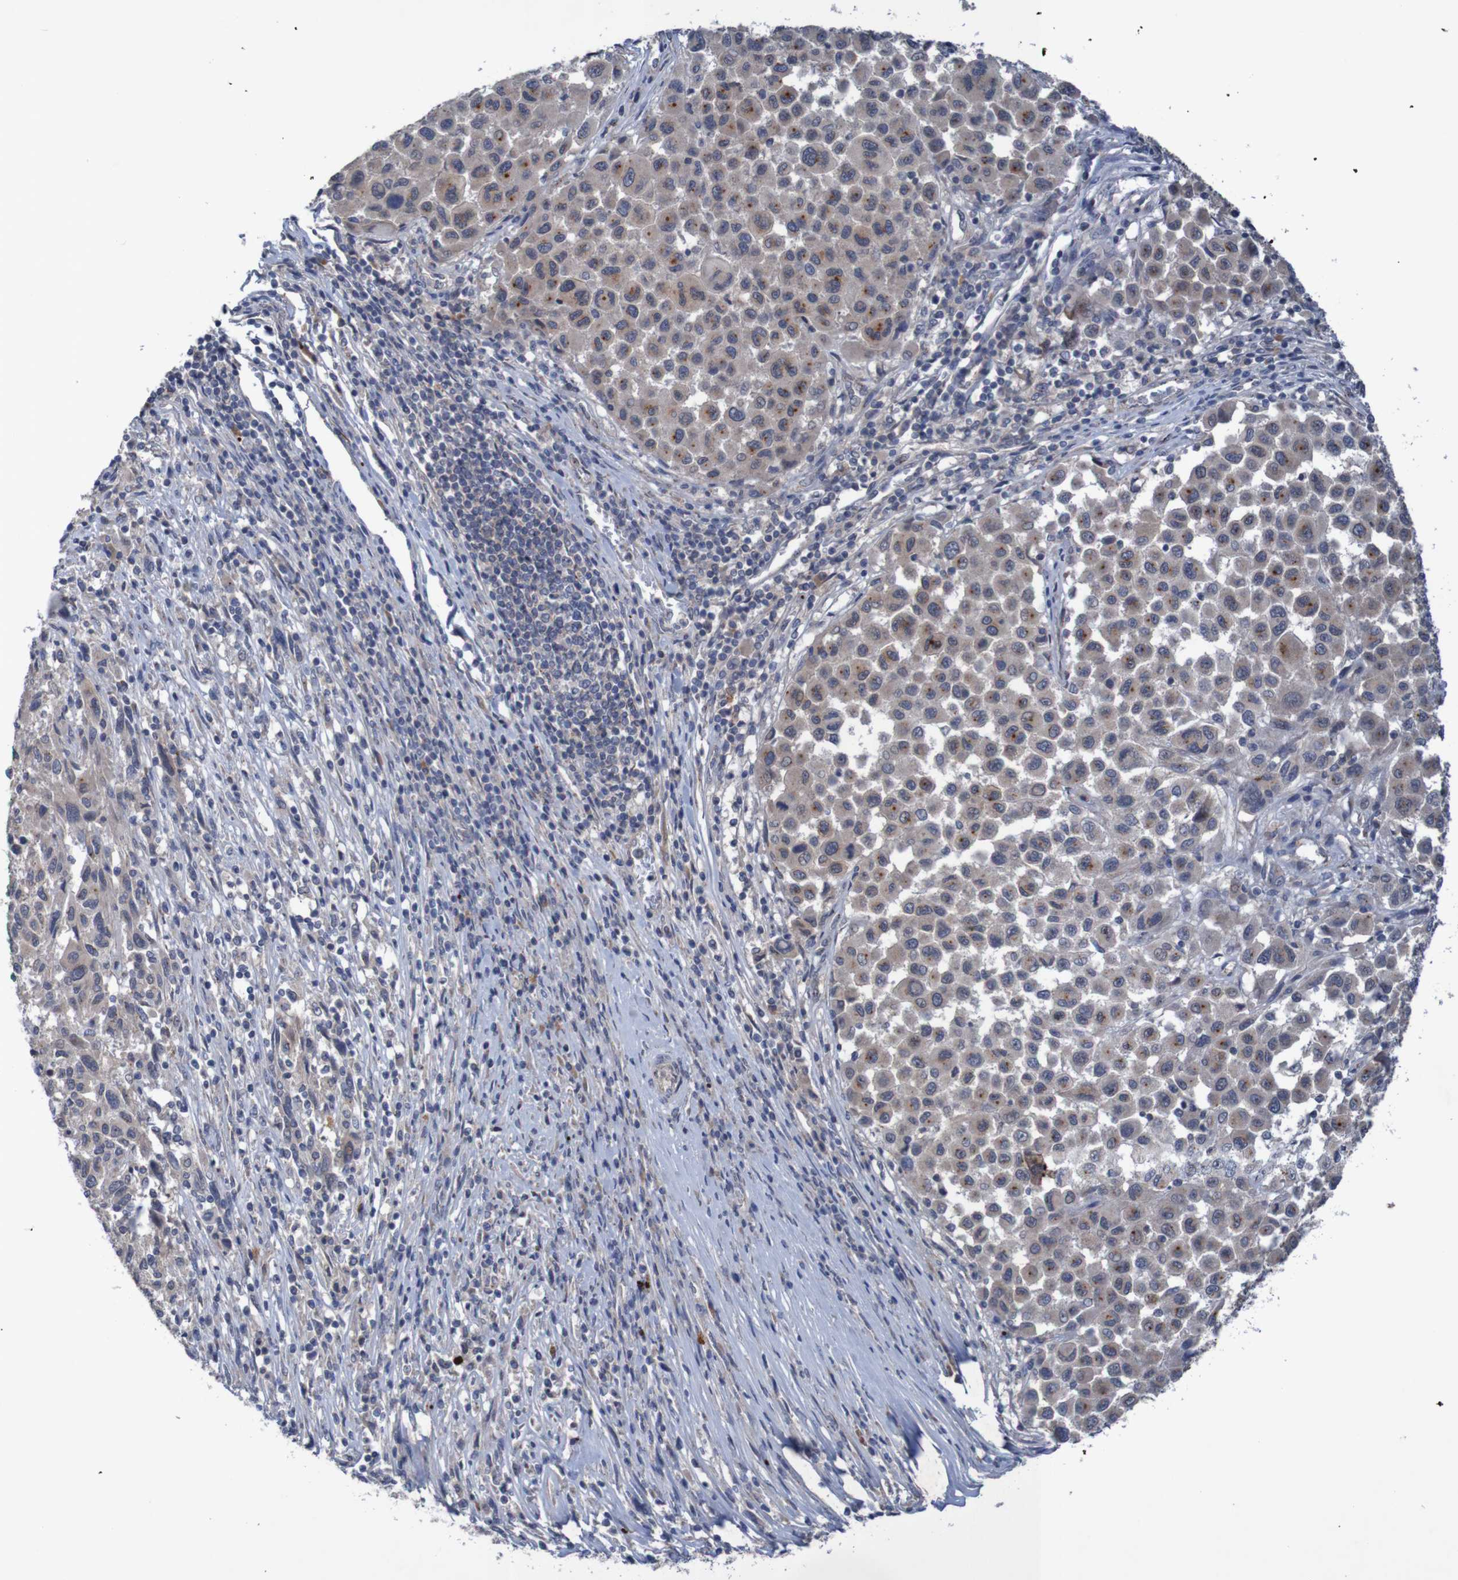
{"staining": {"intensity": "weak", "quantity": ">75%", "location": "cytoplasmic/membranous"}, "tissue": "melanoma", "cell_type": "Tumor cells", "image_type": "cancer", "snomed": [{"axis": "morphology", "description": "Malignant melanoma, Metastatic site"}, {"axis": "topography", "description": "Lymph node"}], "caption": "Immunohistochemical staining of human malignant melanoma (metastatic site) reveals weak cytoplasmic/membranous protein expression in about >75% of tumor cells. Using DAB (3,3'-diaminobenzidine) (brown) and hematoxylin (blue) stains, captured at high magnification using brightfield microscopy.", "gene": "ANGPT4", "patient": {"sex": "male", "age": 61}}